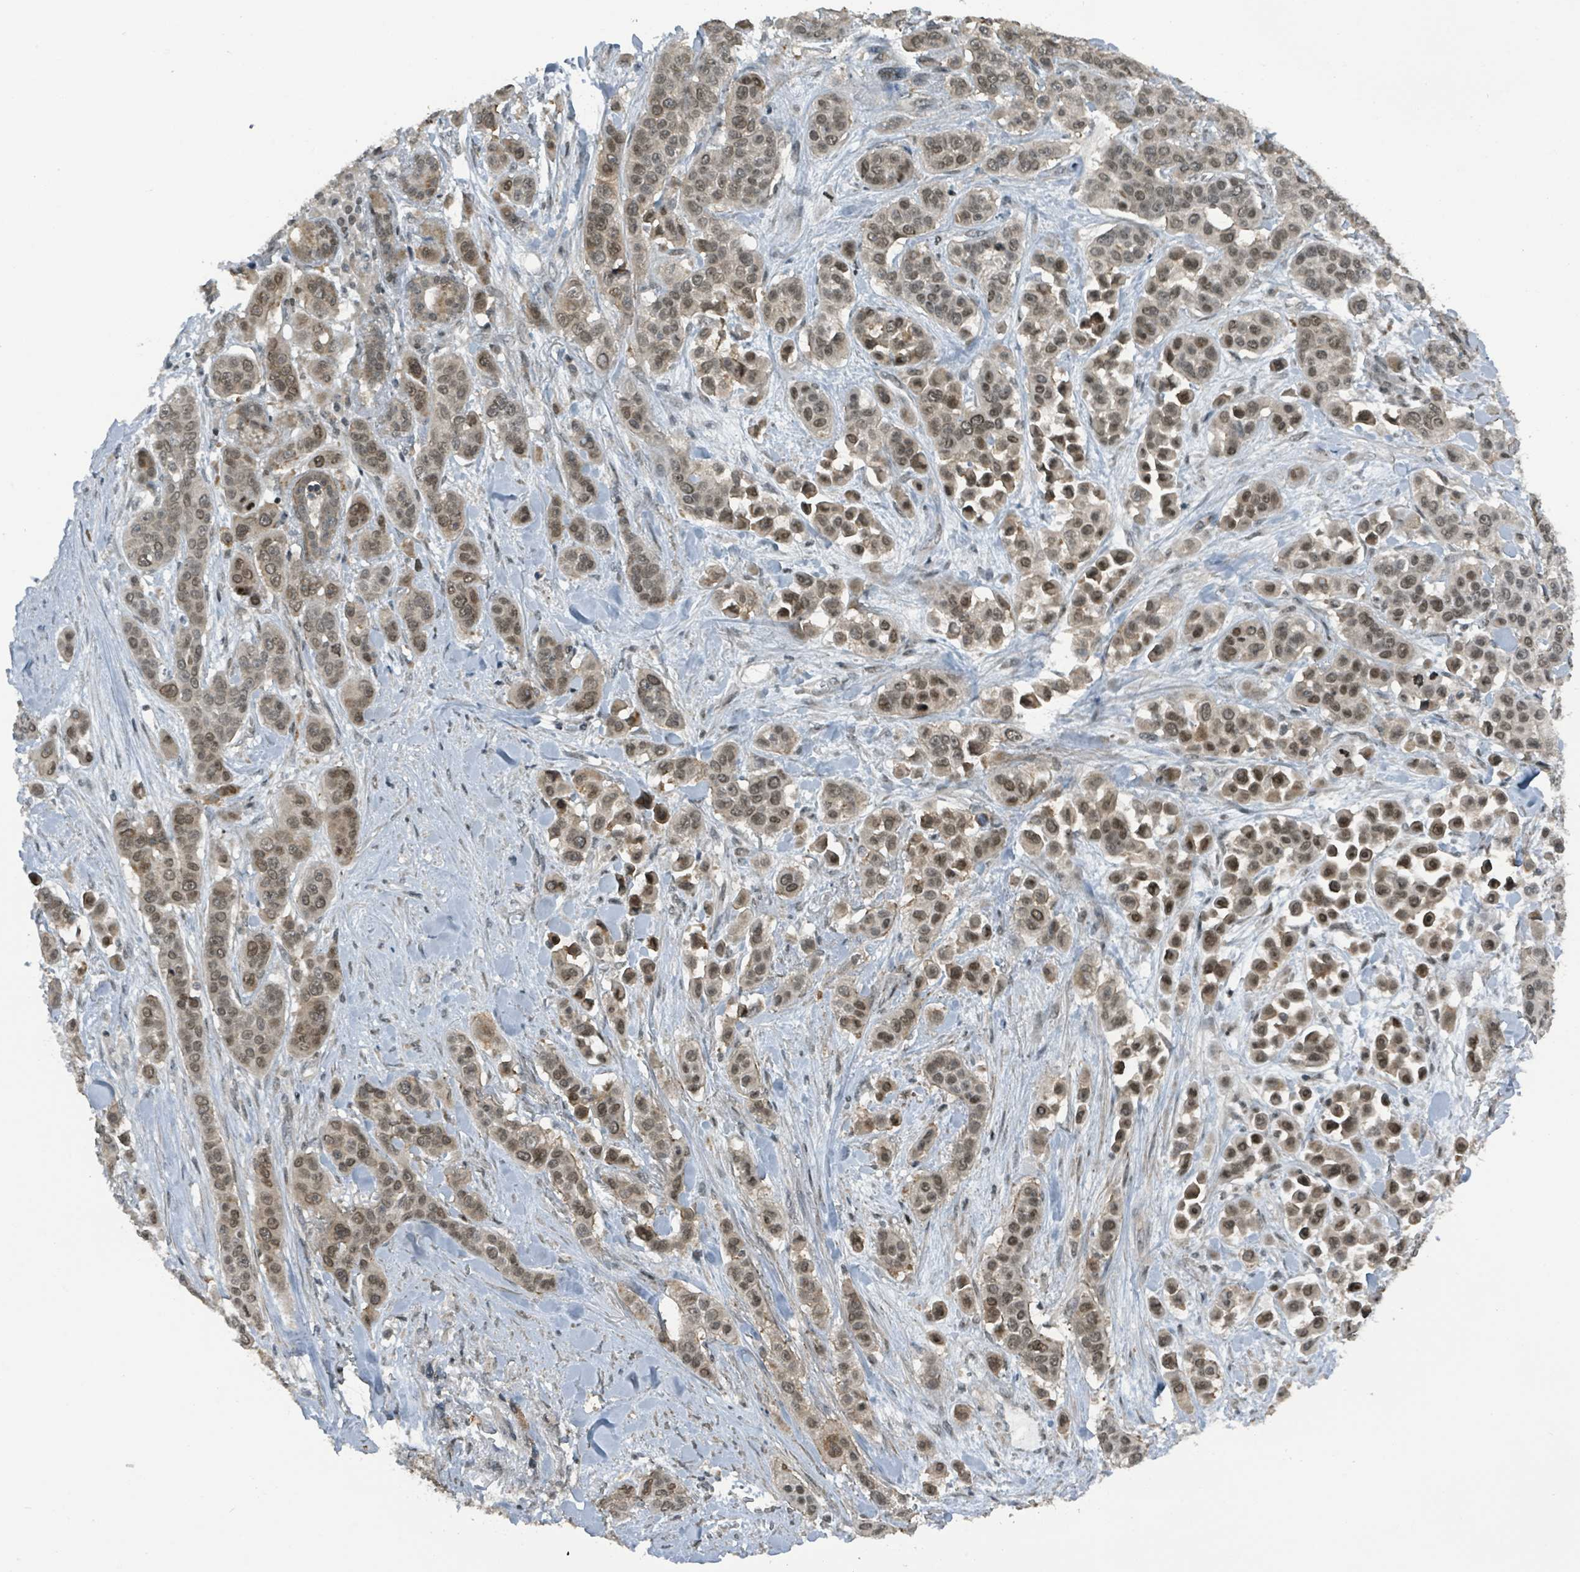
{"staining": {"intensity": "moderate", "quantity": ">75%", "location": "nuclear"}, "tissue": "skin cancer", "cell_type": "Tumor cells", "image_type": "cancer", "snomed": [{"axis": "morphology", "description": "Squamous cell carcinoma, NOS"}, {"axis": "topography", "description": "Skin"}], "caption": "Skin squamous cell carcinoma tissue reveals moderate nuclear positivity in approximately >75% of tumor cells, visualized by immunohistochemistry.", "gene": "PHIP", "patient": {"sex": "male", "age": 67}}